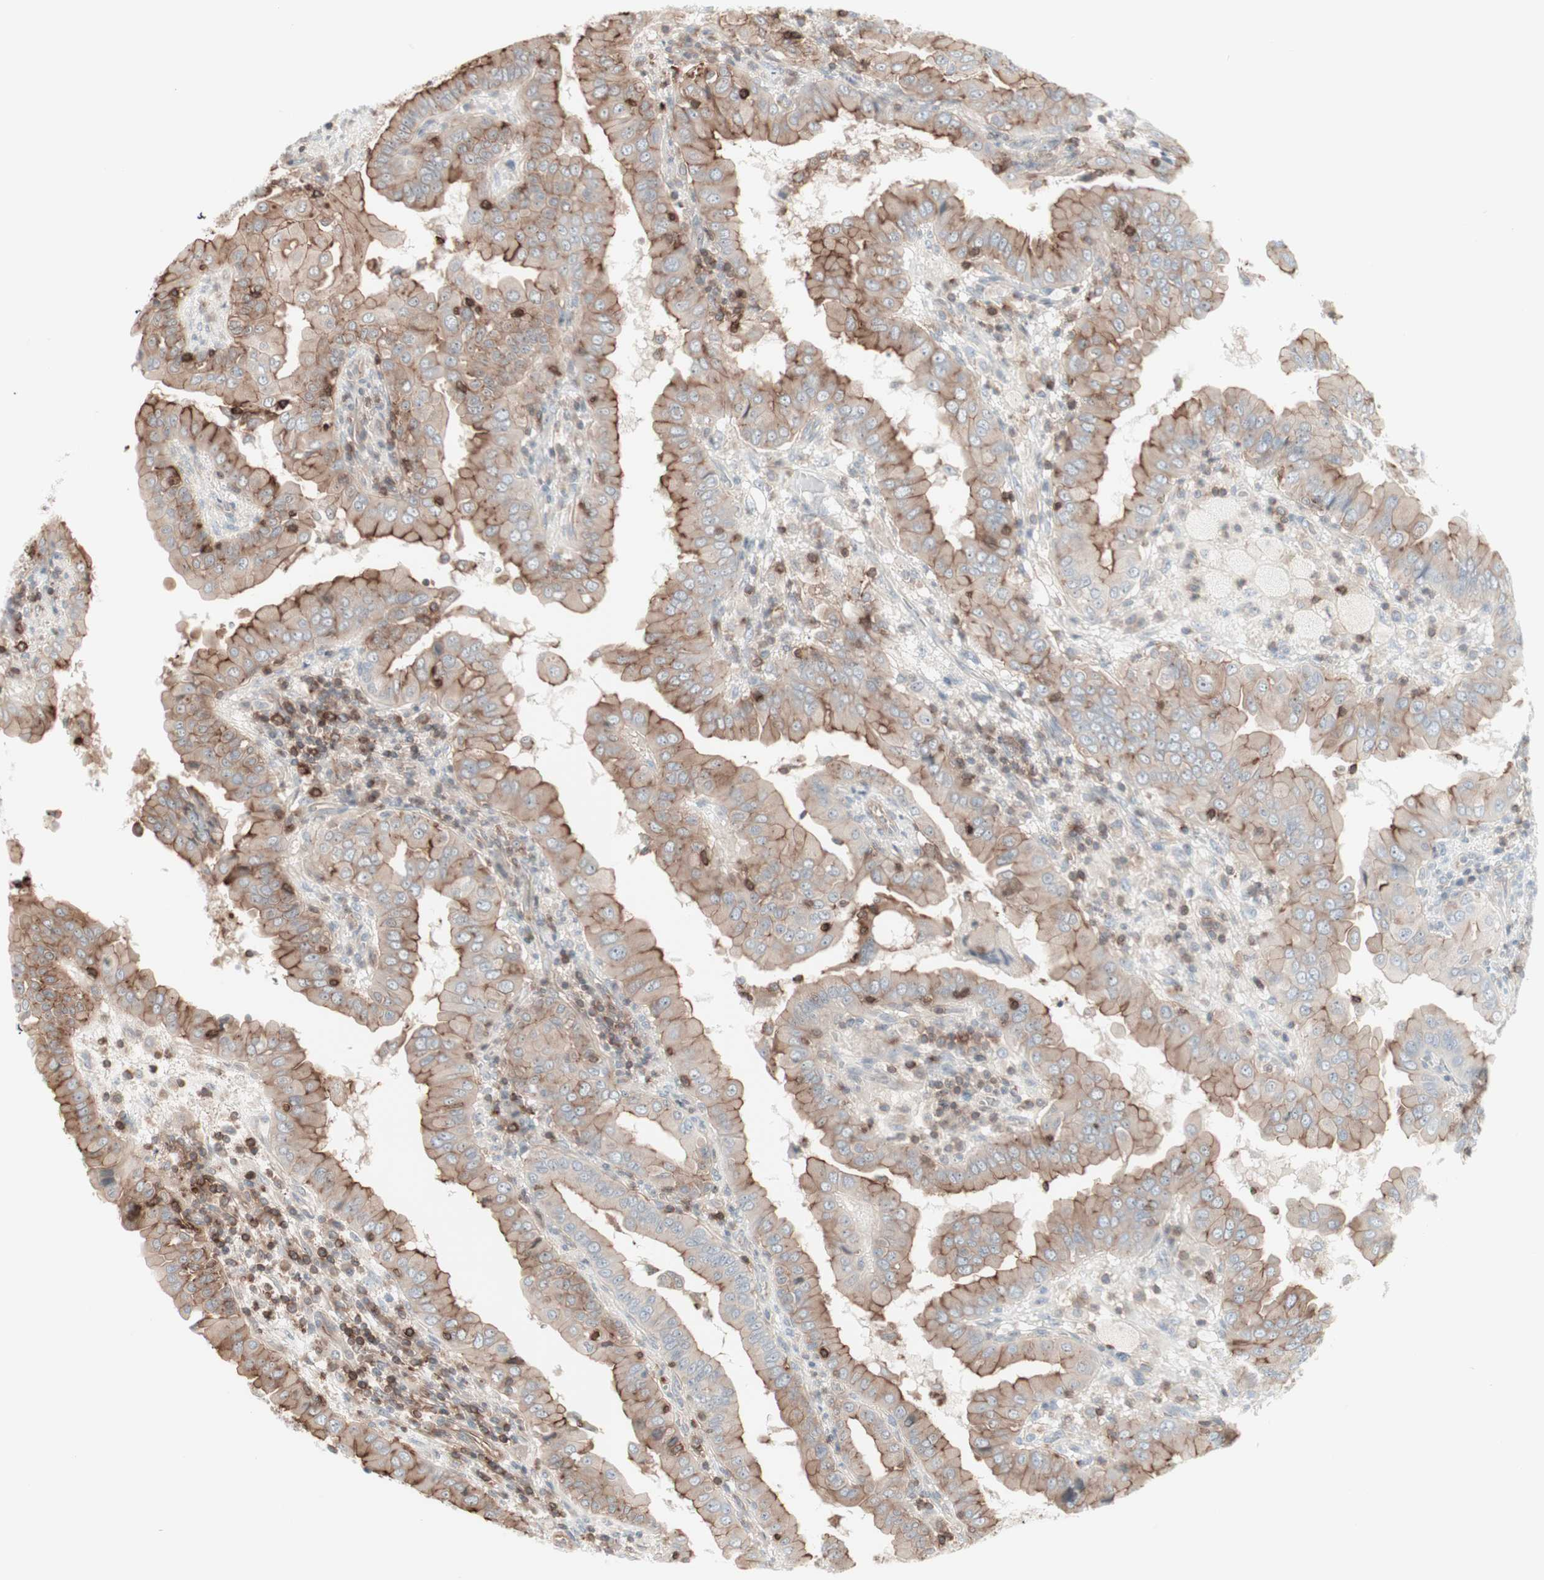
{"staining": {"intensity": "strong", "quantity": ">75%", "location": "cytoplasmic/membranous"}, "tissue": "thyroid cancer", "cell_type": "Tumor cells", "image_type": "cancer", "snomed": [{"axis": "morphology", "description": "Papillary adenocarcinoma, NOS"}, {"axis": "topography", "description": "Thyroid gland"}], "caption": "IHC staining of papillary adenocarcinoma (thyroid), which reveals high levels of strong cytoplasmic/membranous expression in approximately >75% of tumor cells indicating strong cytoplasmic/membranous protein staining. The staining was performed using DAB (3,3'-diaminobenzidine) (brown) for protein detection and nuclei were counterstained in hematoxylin (blue).", "gene": "TCP11L1", "patient": {"sex": "male", "age": 33}}